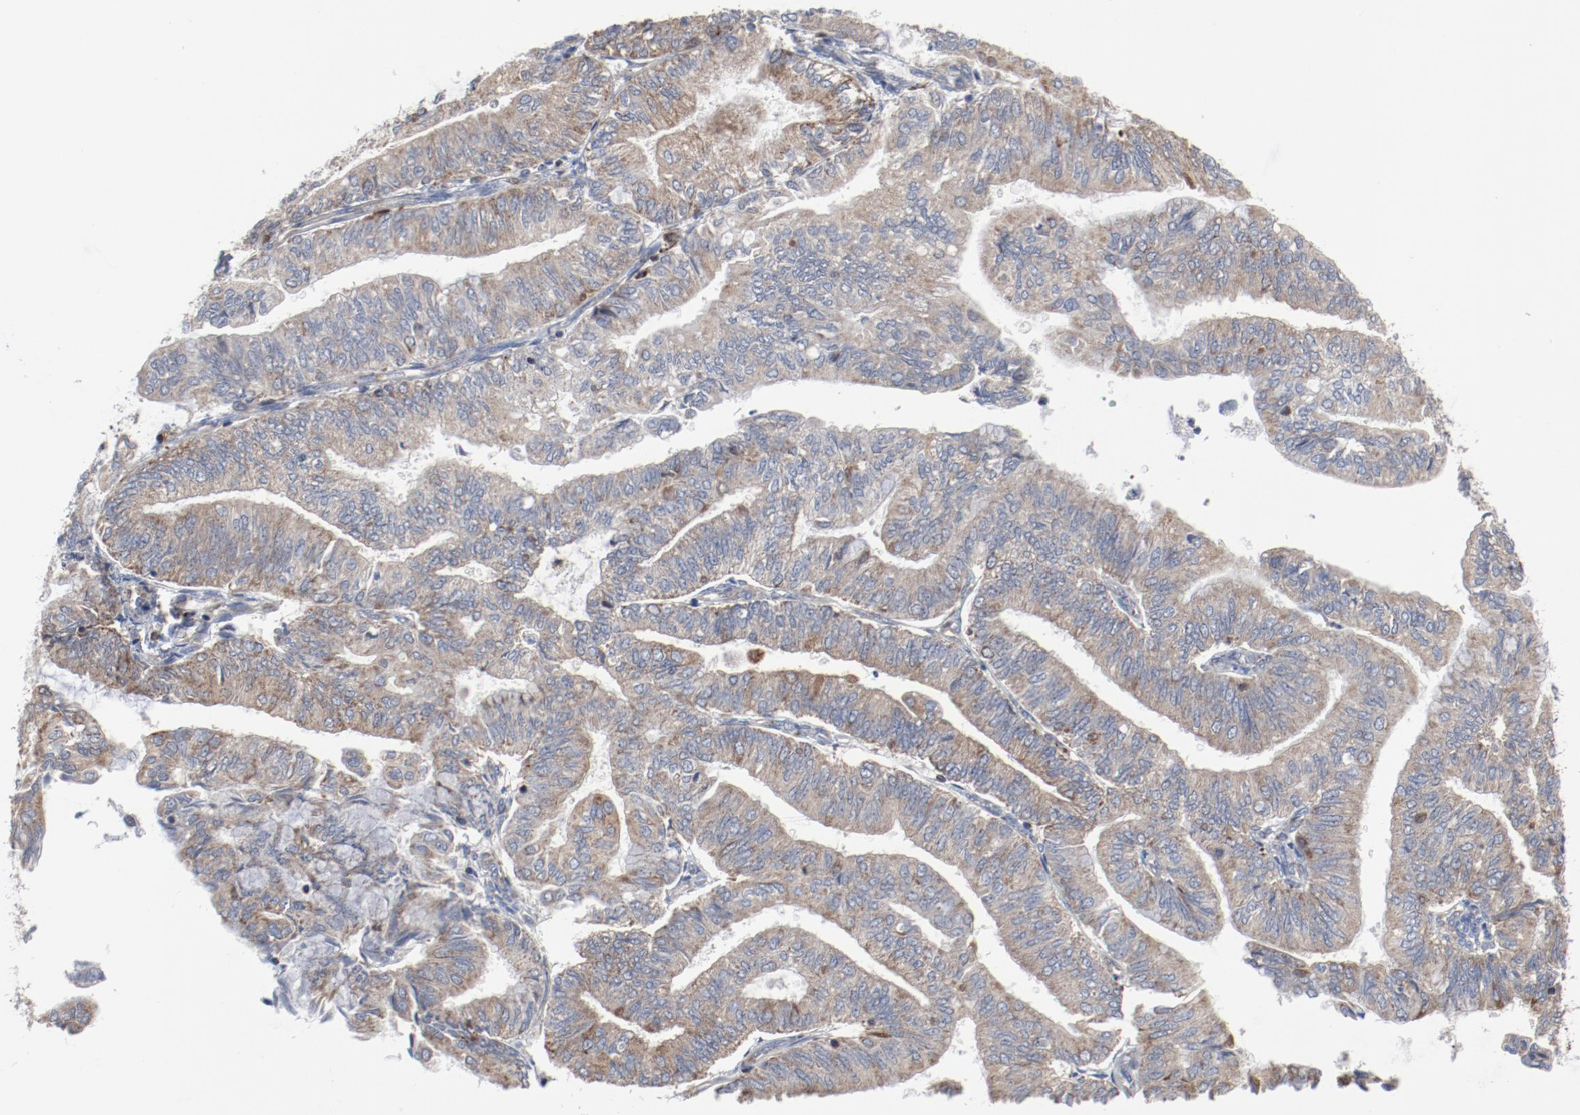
{"staining": {"intensity": "weak", "quantity": ">75%", "location": "cytoplasmic/membranous"}, "tissue": "endometrial cancer", "cell_type": "Tumor cells", "image_type": "cancer", "snomed": [{"axis": "morphology", "description": "Adenocarcinoma, NOS"}, {"axis": "topography", "description": "Endometrium"}], "caption": "Human endometrial cancer (adenocarcinoma) stained with a brown dye shows weak cytoplasmic/membranous positive positivity in about >75% of tumor cells.", "gene": "SETD3", "patient": {"sex": "female", "age": 59}}